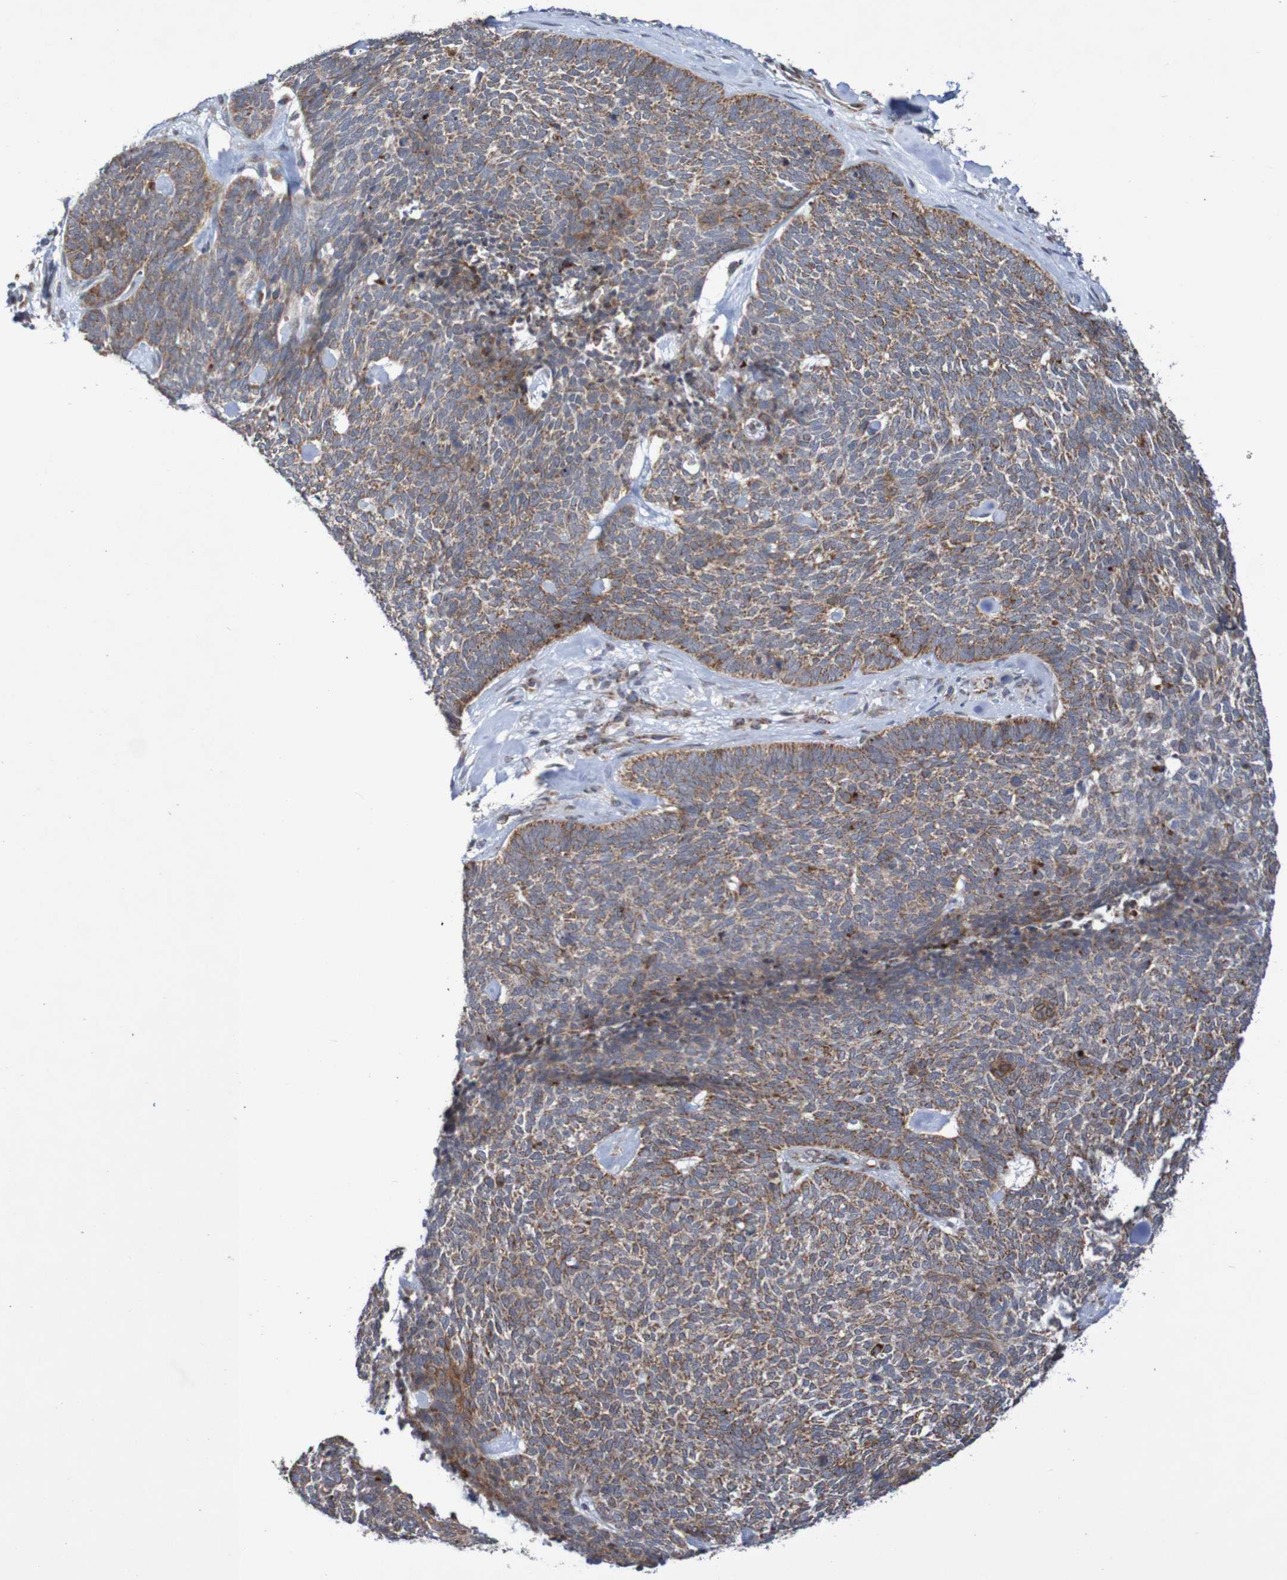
{"staining": {"intensity": "moderate", "quantity": ">75%", "location": "cytoplasmic/membranous"}, "tissue": "skin cancer", "cell_type": "Tumor cells", "image_type": "cancer", "snomed": [{"axis": "morphology", "description": "Basal cell carcinoma"}, {"axis": "topography", "description": "Skin"}], "caption": "IHC of human skin cancer (basal cell carcinoma) reveals medium levels of moderate cytoplasmic/membranous staining in about >75% of tumor cells.", "gene": "DVL1", "patient": {"sex": "female", "age": 84}}